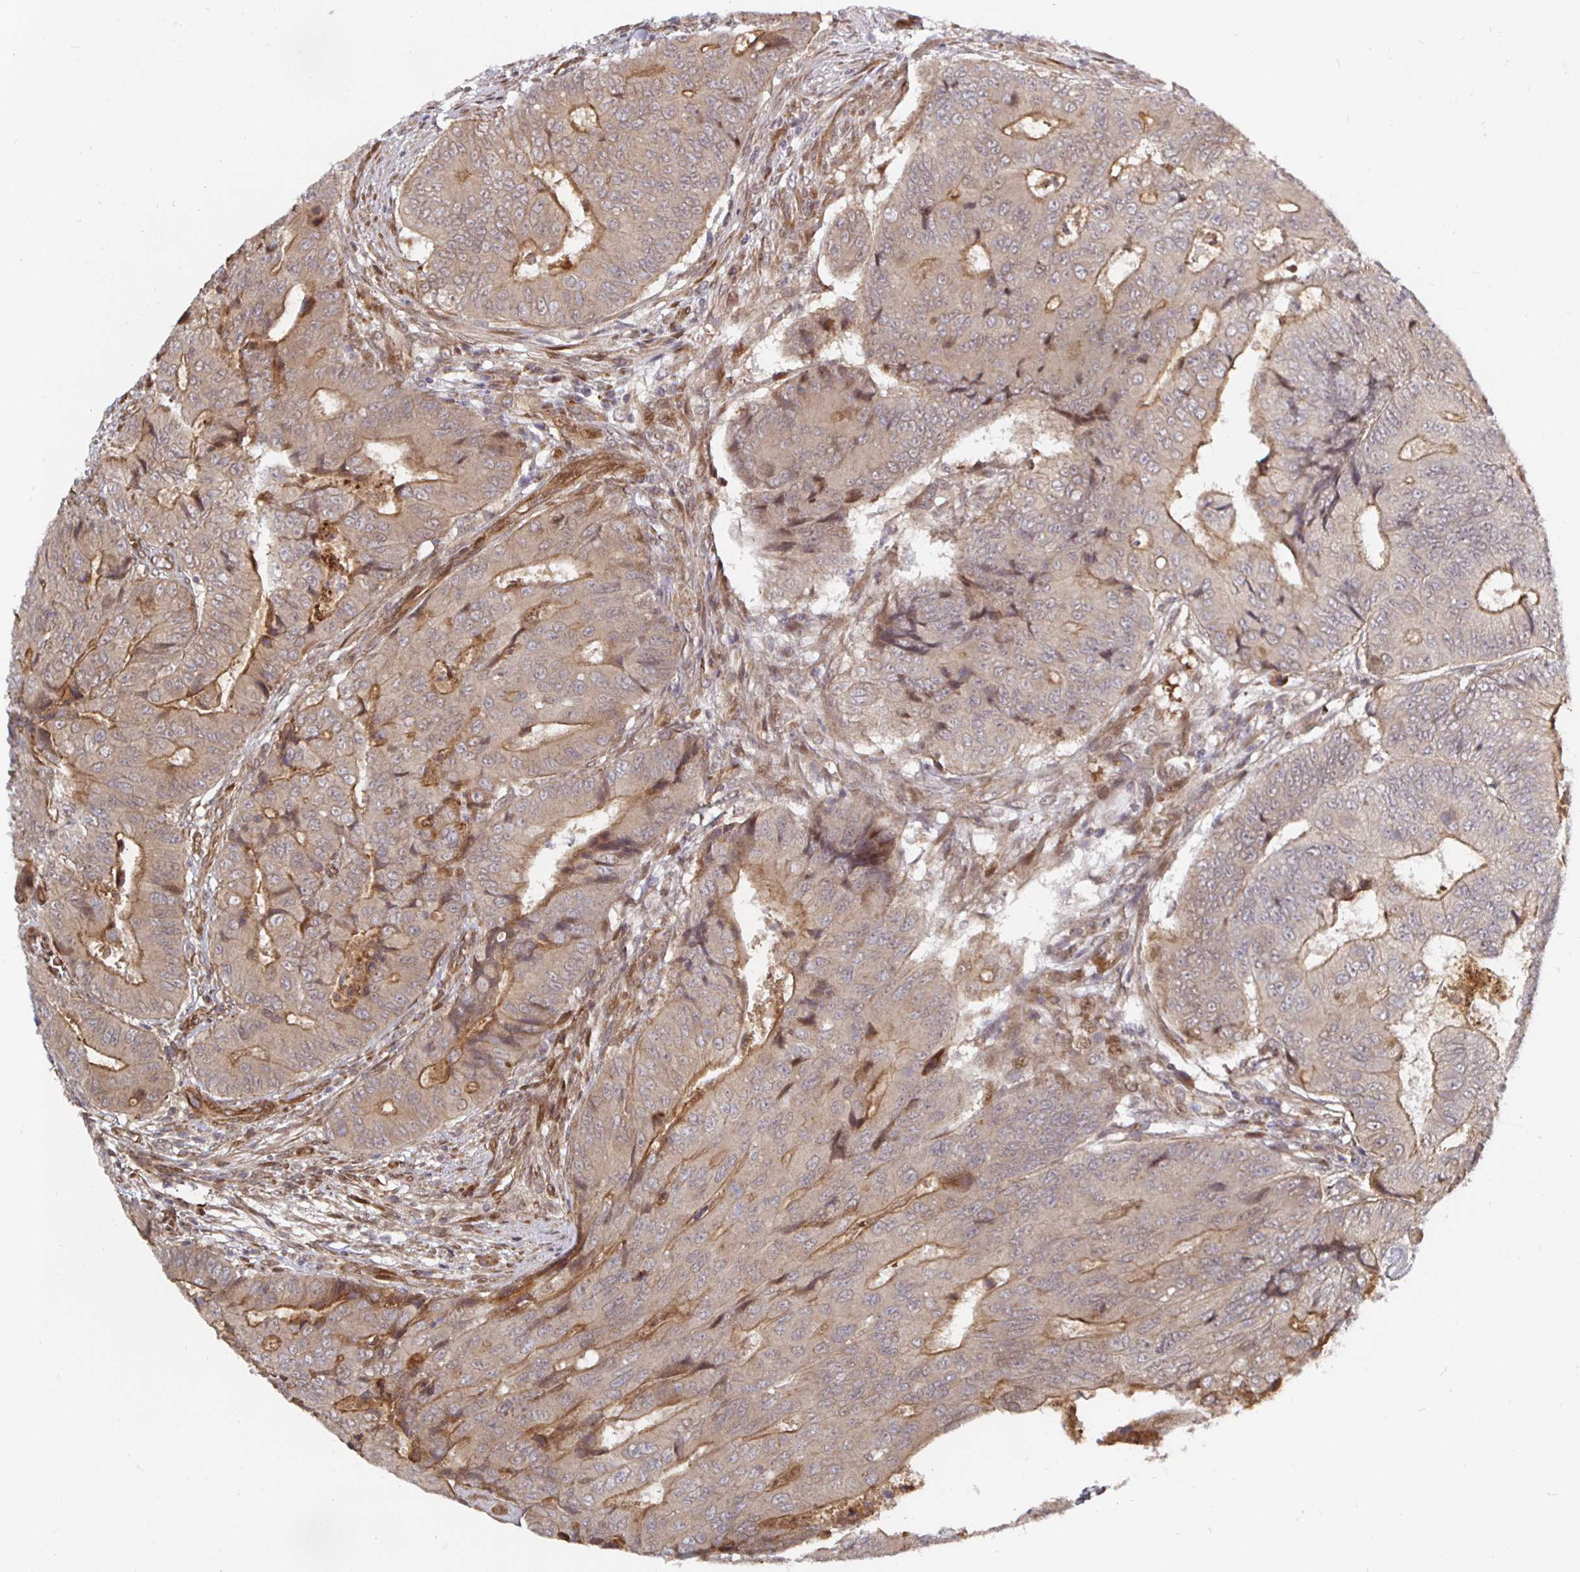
{"staining": {"intensity": "moderate", "quantity": "25%-75%", "location": "cytoplasmic/membranous"}, "tissue": "colorectal cancer", "cell_type": "Tumor cells", "image_type": "cancer", "snomed": [{"axis": "morphology", "description": "Adenocarcinoma, NOS"}, {"axis": "topography", "description": "Colon"}], "caption": "Protein expression analysis of human adenocarcinoma (colorectal) reveals moderate cytoplasmic/membranous expression in about 25%-75% of tumor cells. The protein is shown in brown color, while the nuclei are stained blue.", "gene": "TBKBP1", "patient": {"sex": "female", "age": 48}}